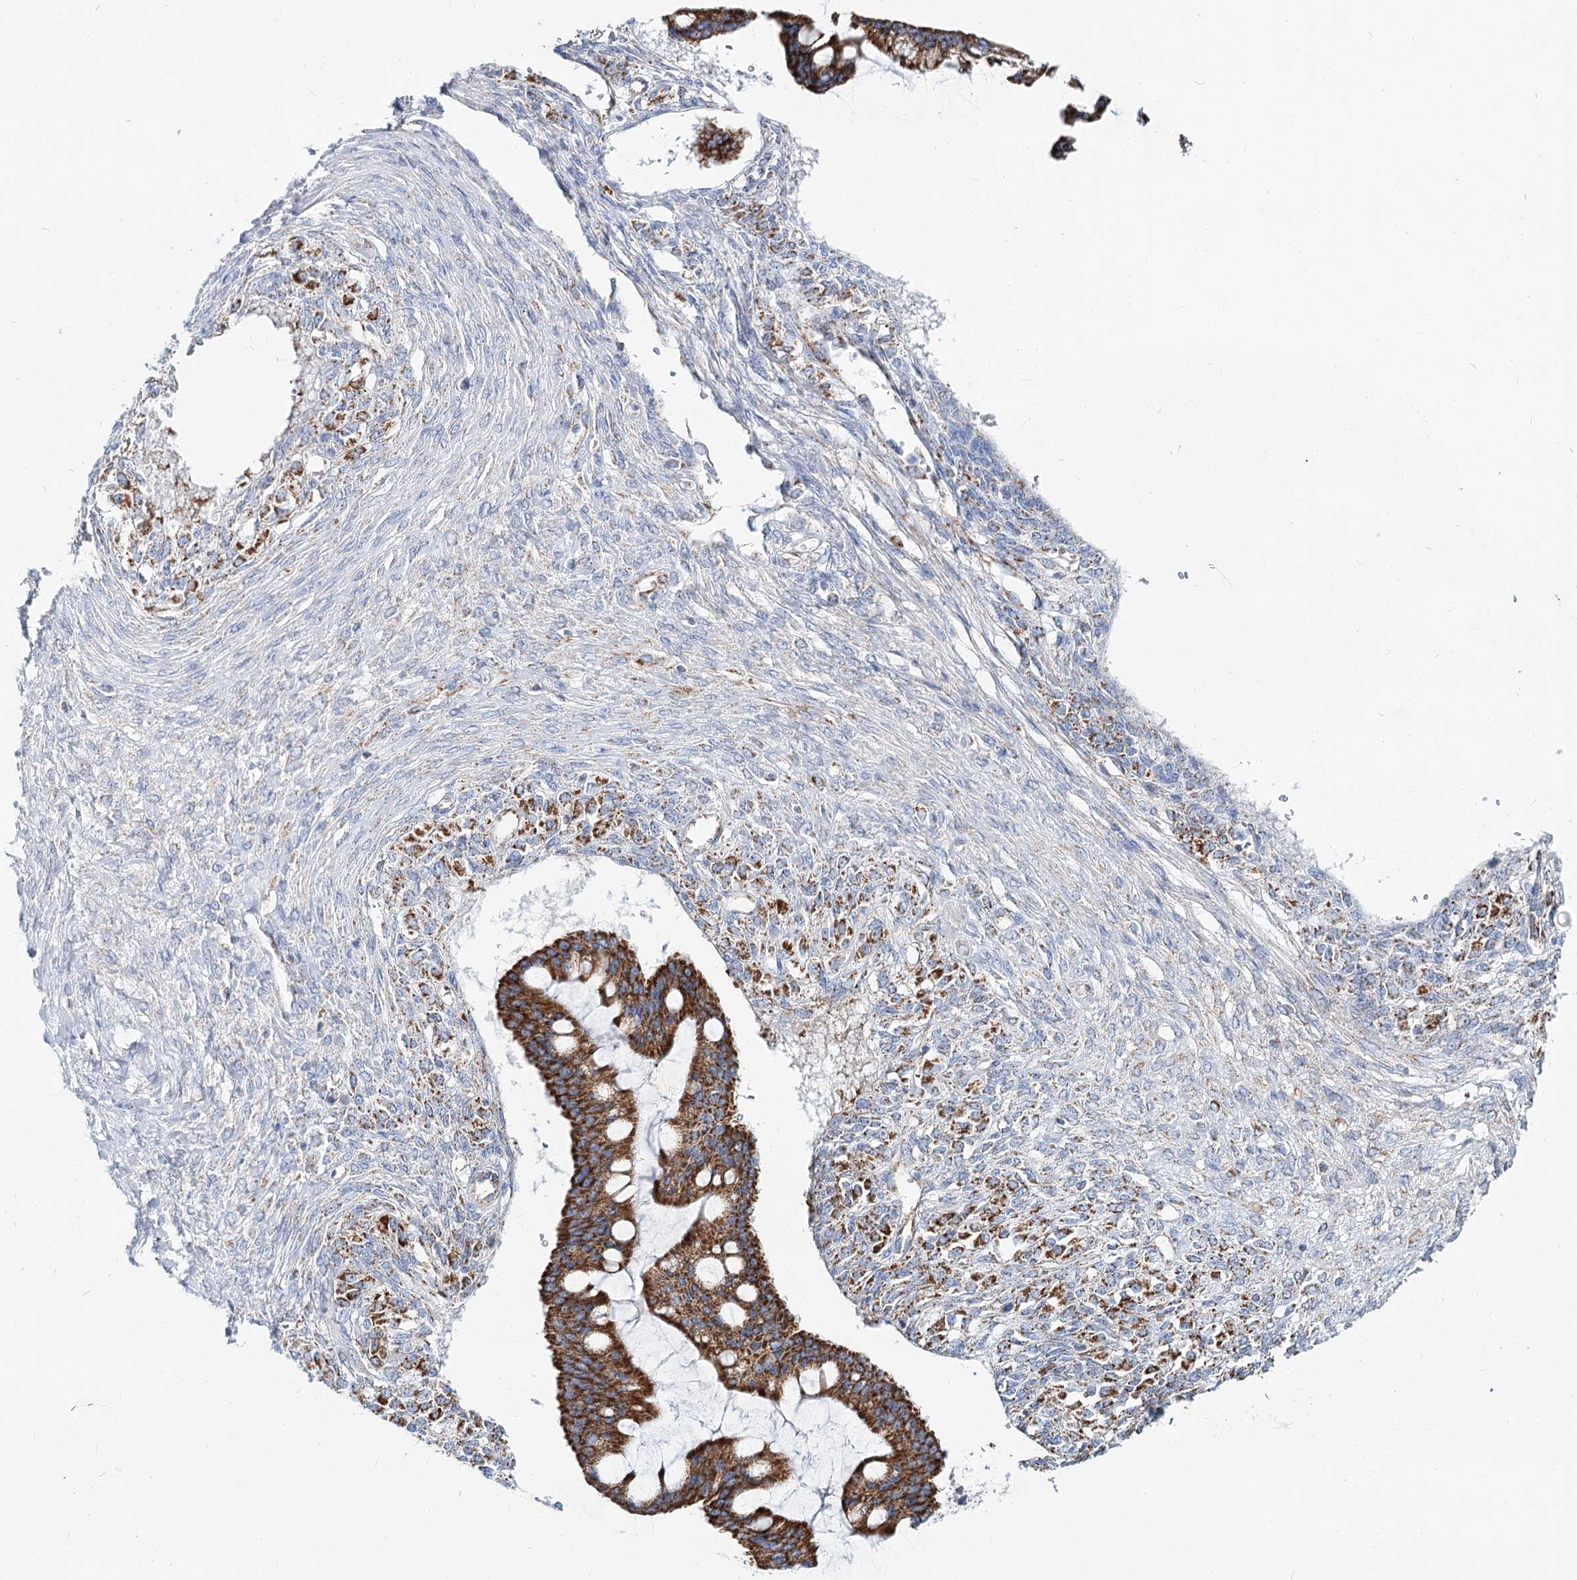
{"staining": {"intensity": "strong", "quantity": ">75%", "location": "cytoplasmic/membranous"}, "tissue": "ovarian cancer", "cell_type": "Tumor cells", "image_type": "cancer", "snomed": [{"axis": "morphology", "description": "Cystadenocarcinoma, mucinous, NOS"}, {"axis": "topography", "description": "Ovary"}], "caption": "Immunohistochemistry (IHC) histopathology image of neoplastic tissue: human ovarian cancer (mucinous cystadenocarcinoma) stained using immunohistochemistry (IHC) shows high levels of strong protein expression localized specifically in the cytoplasmic/membranous of tumor cells, appearing as a cytoplasmic/membranous brown color.", "gene": "MCCC2", "patient": {"sex": "female", "age": 73}}